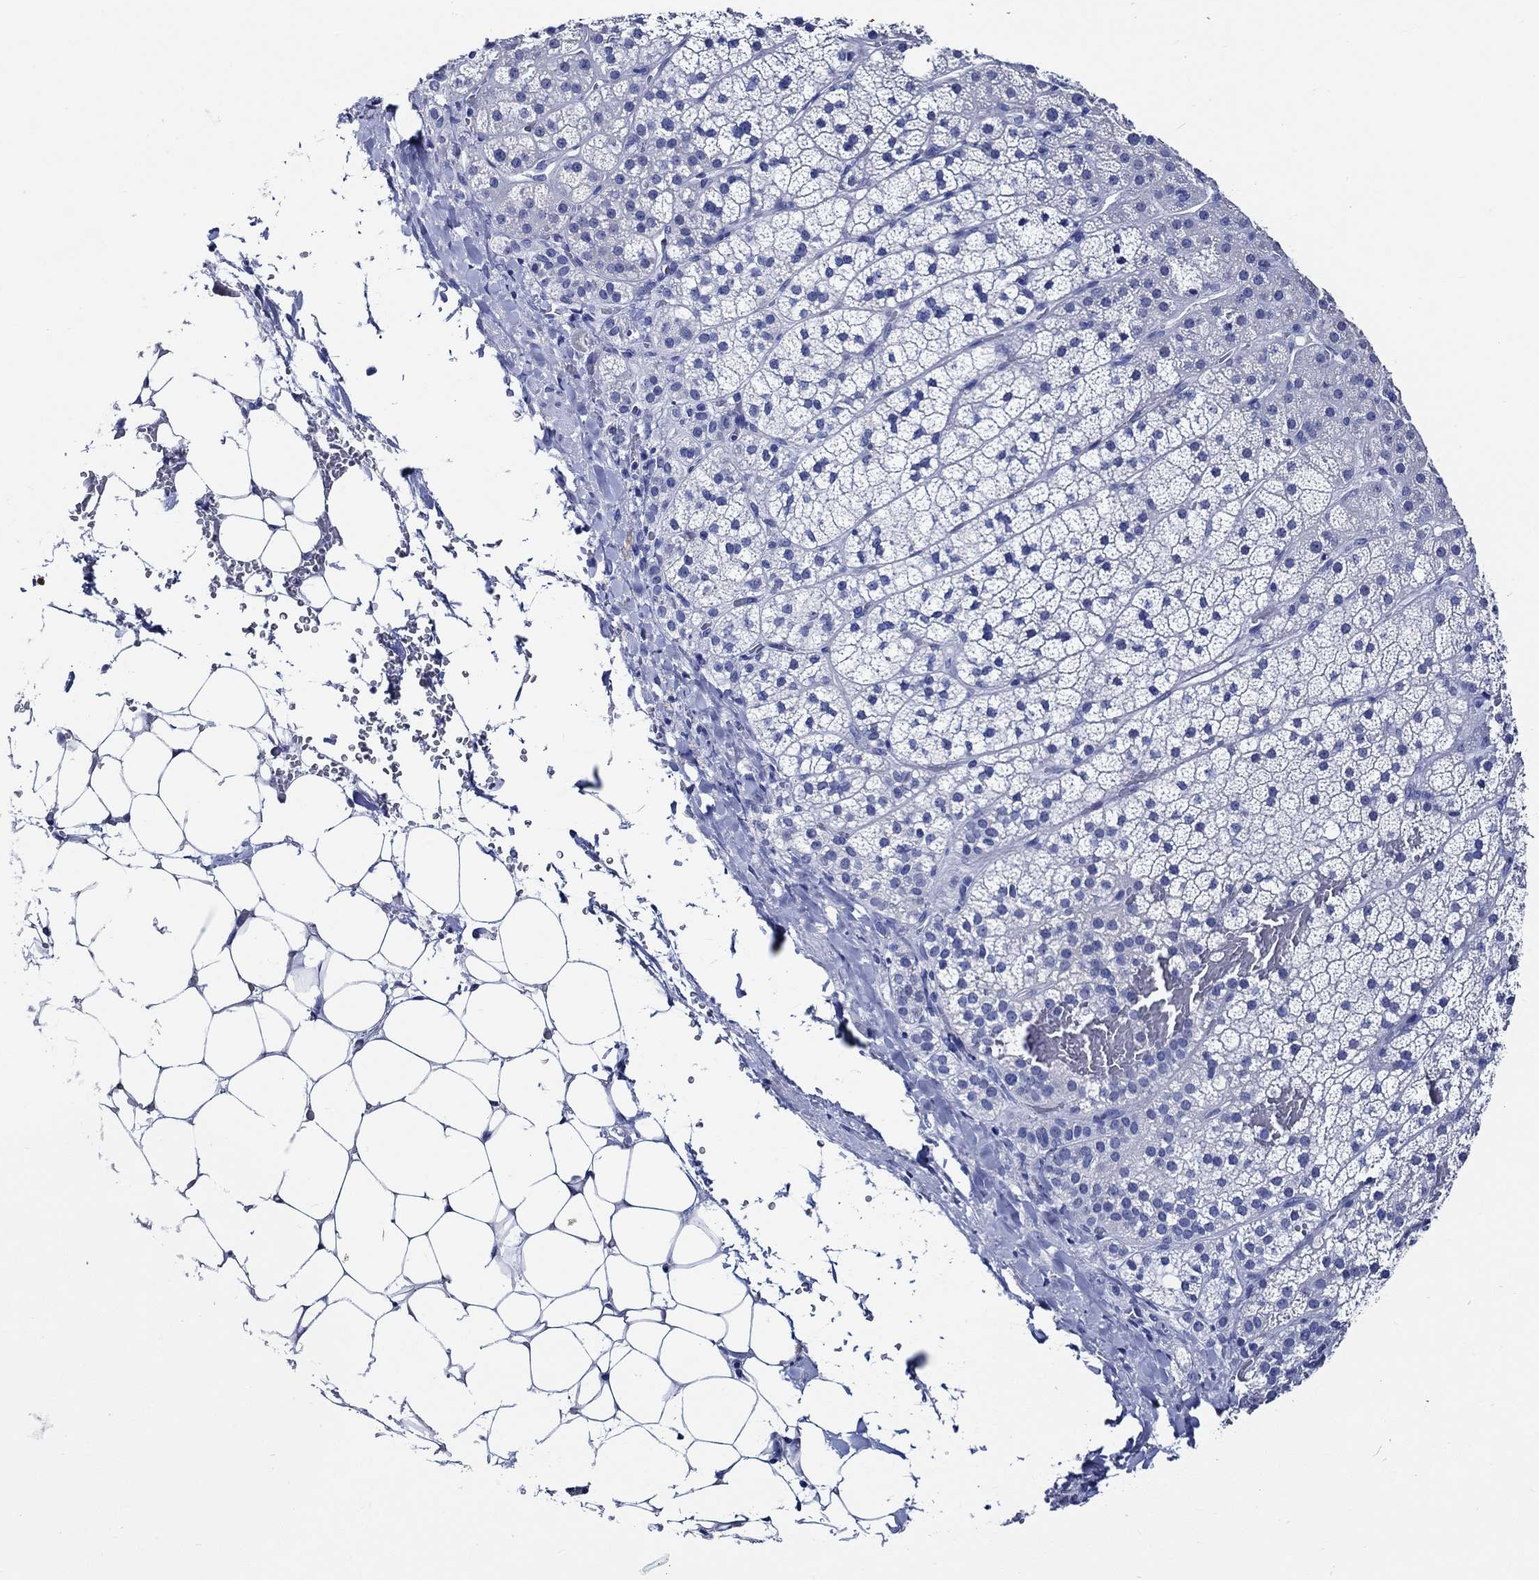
{"staining": {"intensity": "negative", "quantity": "none", "location": "none"}, "tissue": "adrenal gland", "cell_type": "Glandular cells", "image_type": "normal", "snomed": [{"axis": "morphology", "description": "Normal tissue, NOS"}, {"axis": "topography", "description": "Adrenal gland"}], "caption": "Adrenal gland stained for a protein using immunohistochemistry (IHC) shows no positivity glandular cells.", "gene": "WDR62", "patient": {"sex": "male", "age": 53}}